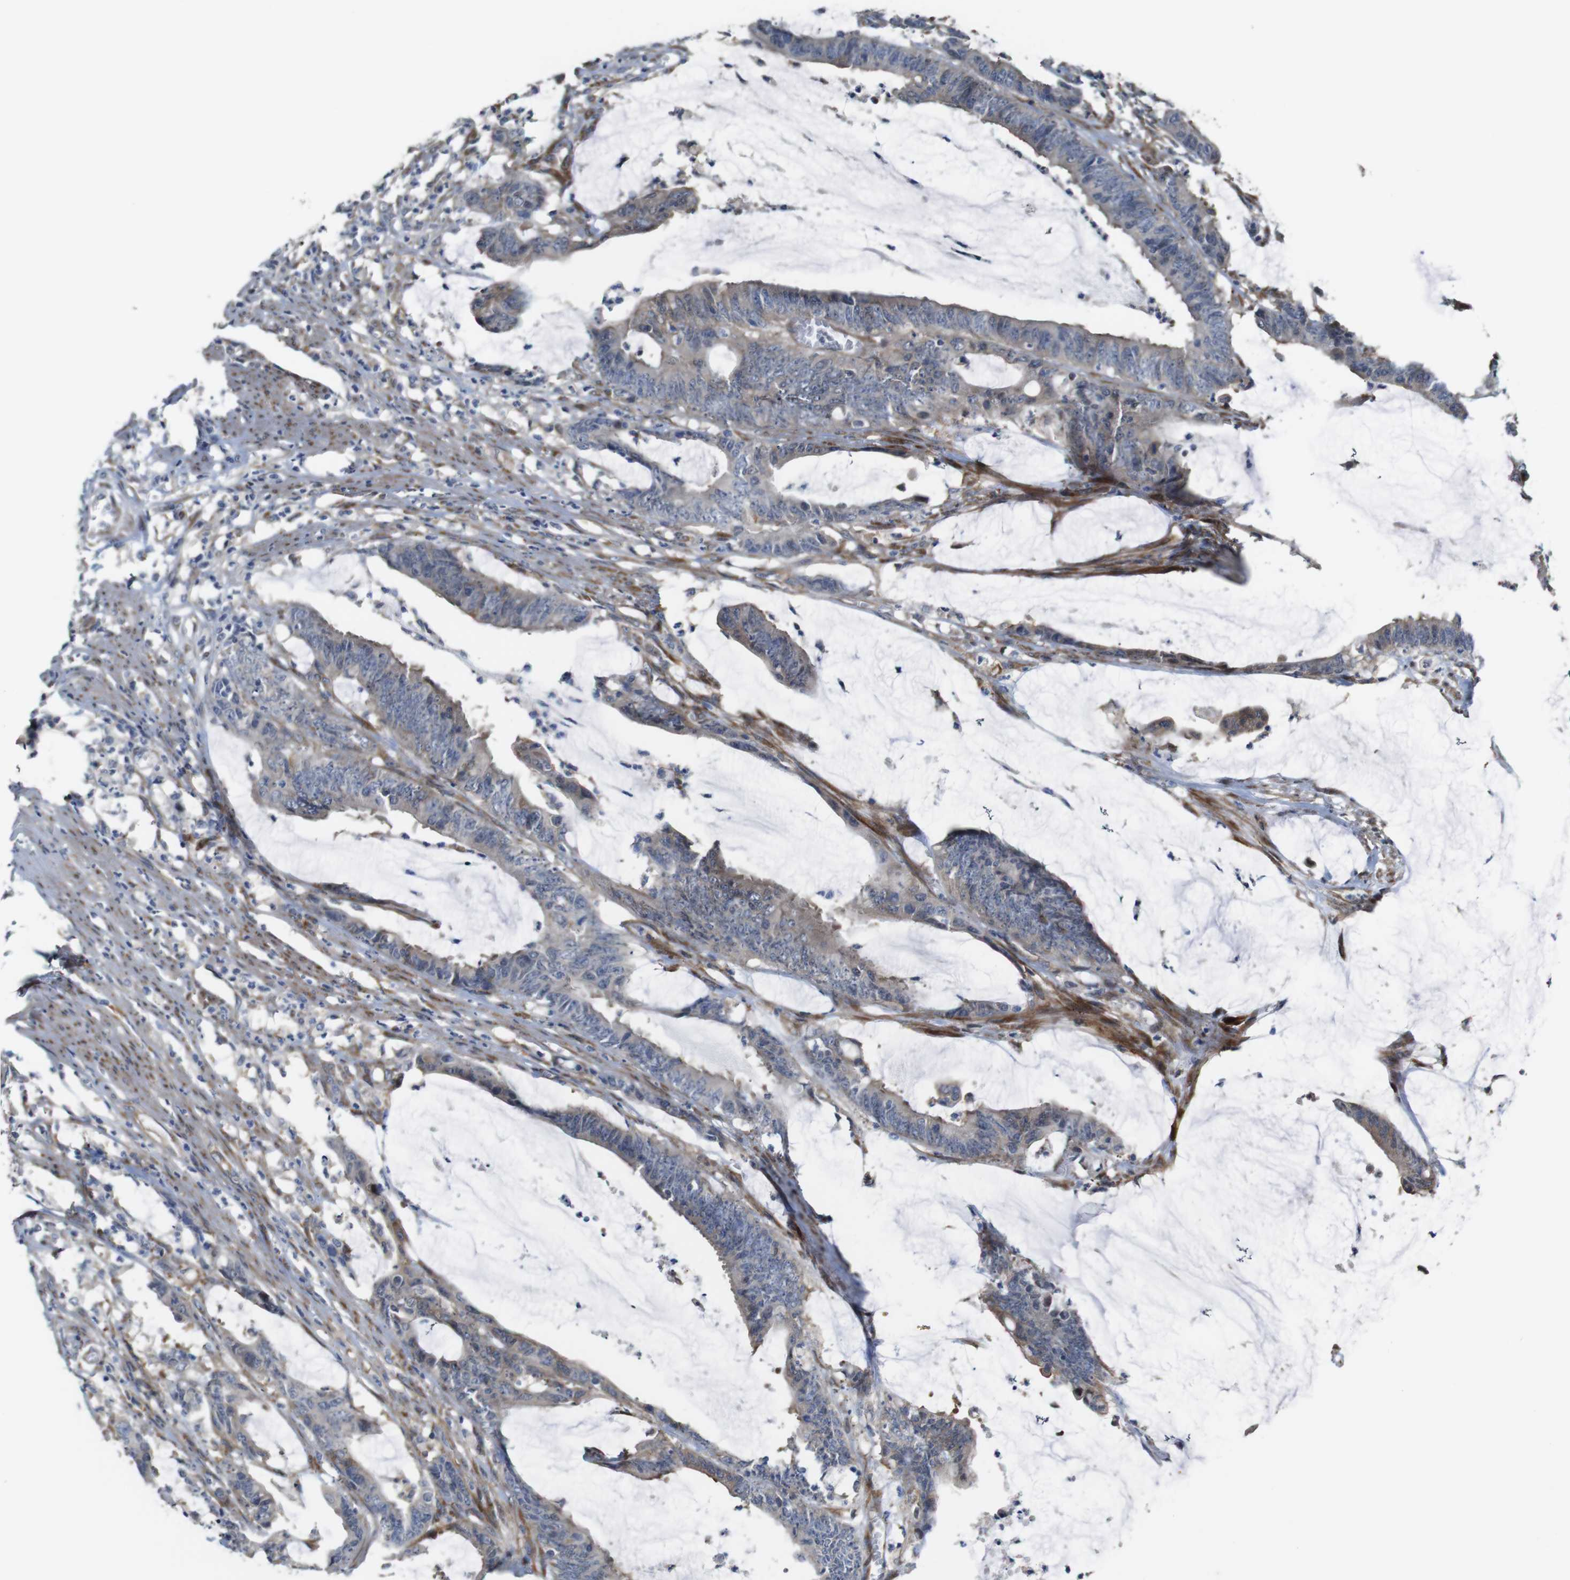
{"staining": {"intensity": "moderate", "quantity": "25%-75%", "location": "cytoplasmic/membranous"}, "tissue": "colorectal cancer", "cell_type": "Tumor cells", "image_type": "cancer", "snomed": [{"axis": "morphology", "description": "Adenocarcinoma, NOS"}, {"axis": "topography", "description": "Rectum"}], "caption": "Human colorectal adenocarcinoma stained for a protein (brown) displays moderate cytoplasmic/membranous positive positivity in approximately 25%-75% of tumor cells.", "gene": "PCOLCE2", "patient": {"sex": "female", "age": 66}}